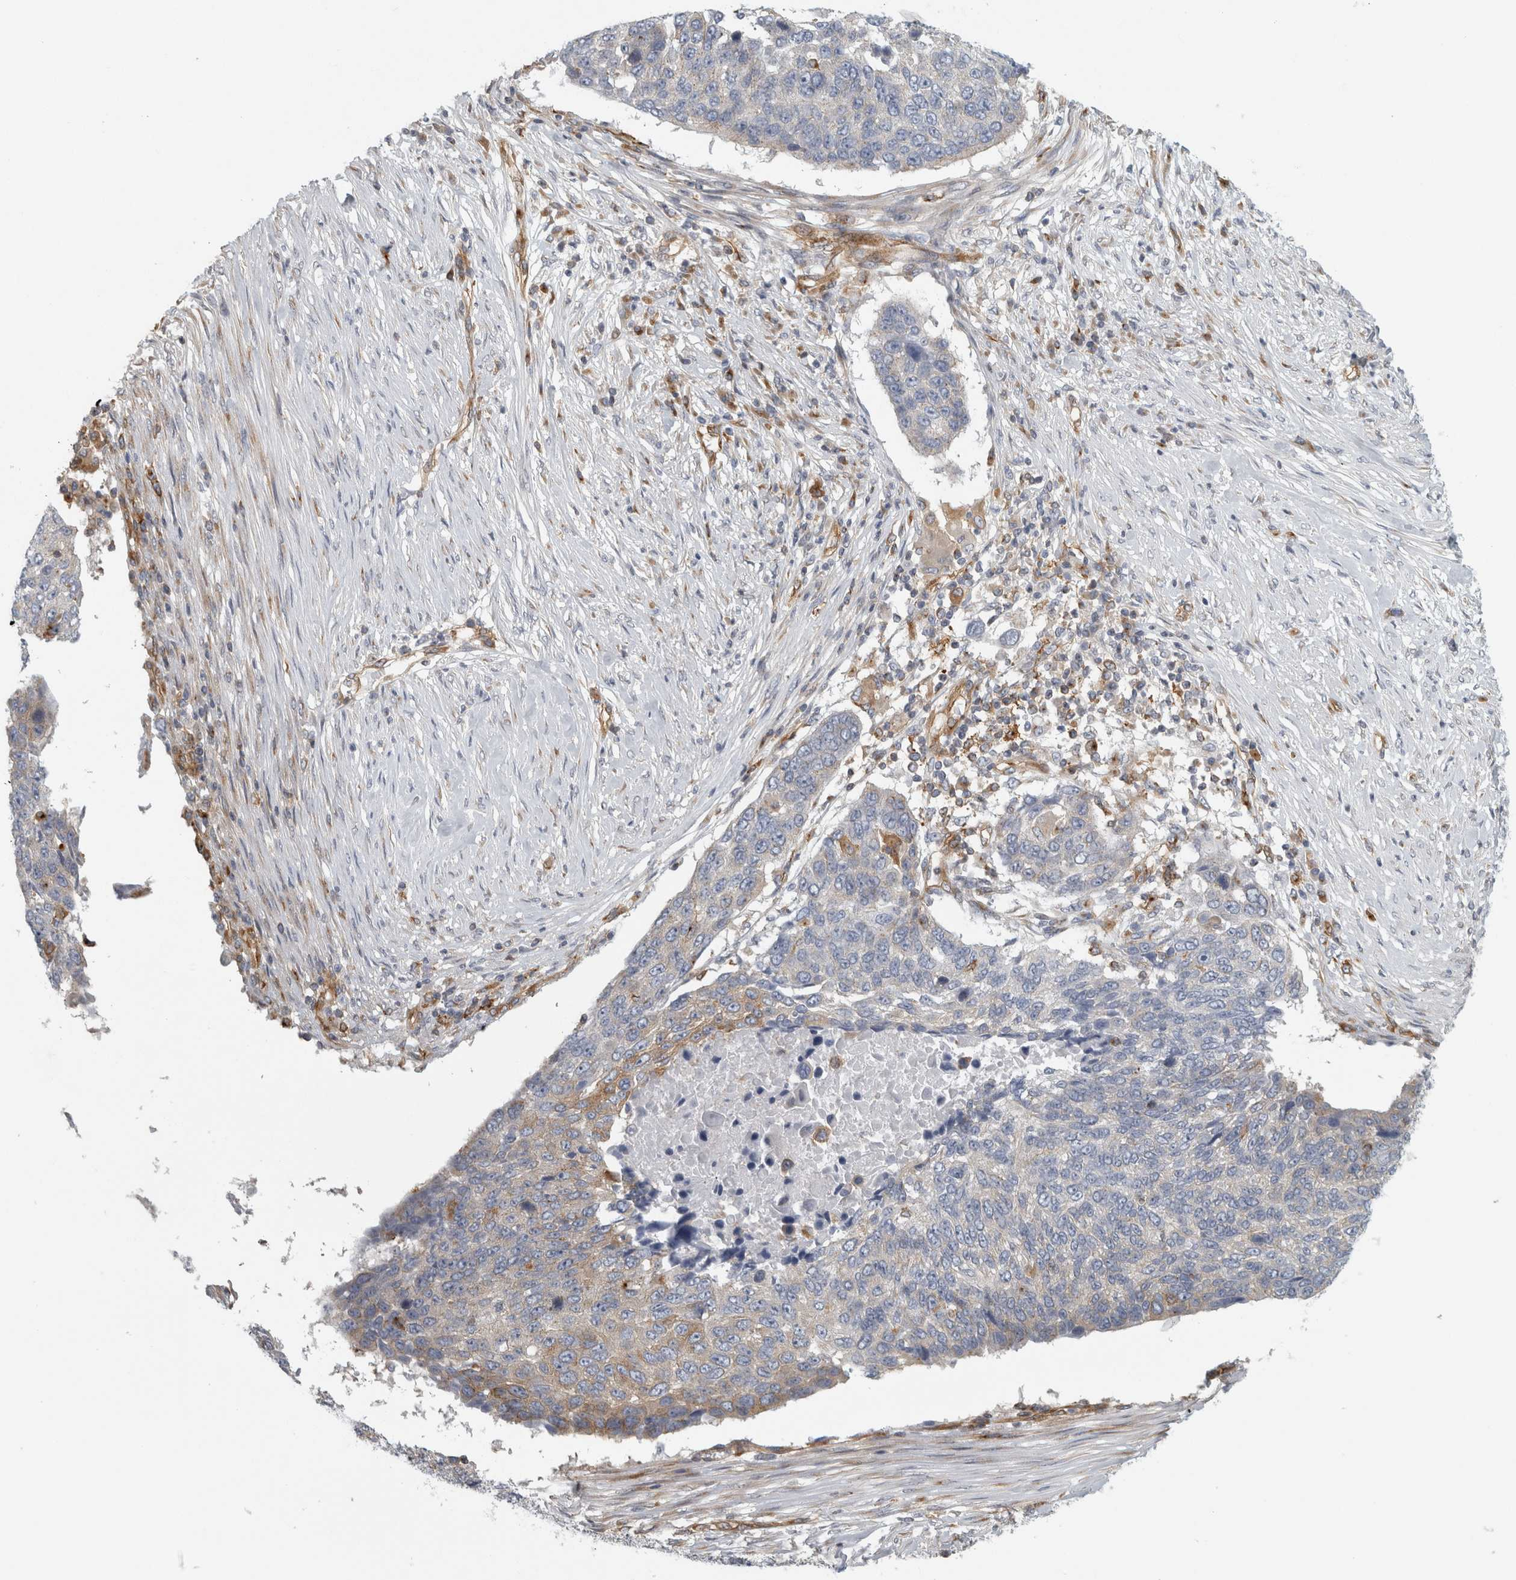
{"staining": {"intensity": "moderate", "quantity": "<25%", "location": "cytoplasmic/membranous"}, "tissue": "lung cancer", "cell_type": "Tumor cells", "image_type": "cancer", "snomed": [{"axis": "morphology", "description": "Squamous cell carcinoma, NOS"}, {"axis": "topography", "description": "Lung"}], "caption": "An immunohistochemistry (IHC) photomicrograph of neoplastic tissue is shown. Protein staining in brown labels moderate cytoplasmic/membranous positivity in squamous cell carcinoma (lung) within tumor cells. The protein of interest is stained brown, and the nuclei are stained in blue (DAB (3,3'-diaminobenzidine) IHC with brightfield microscopy, high magnification).", "gene": "PEX6", "patient": {"sex": "male", "age": 66}}